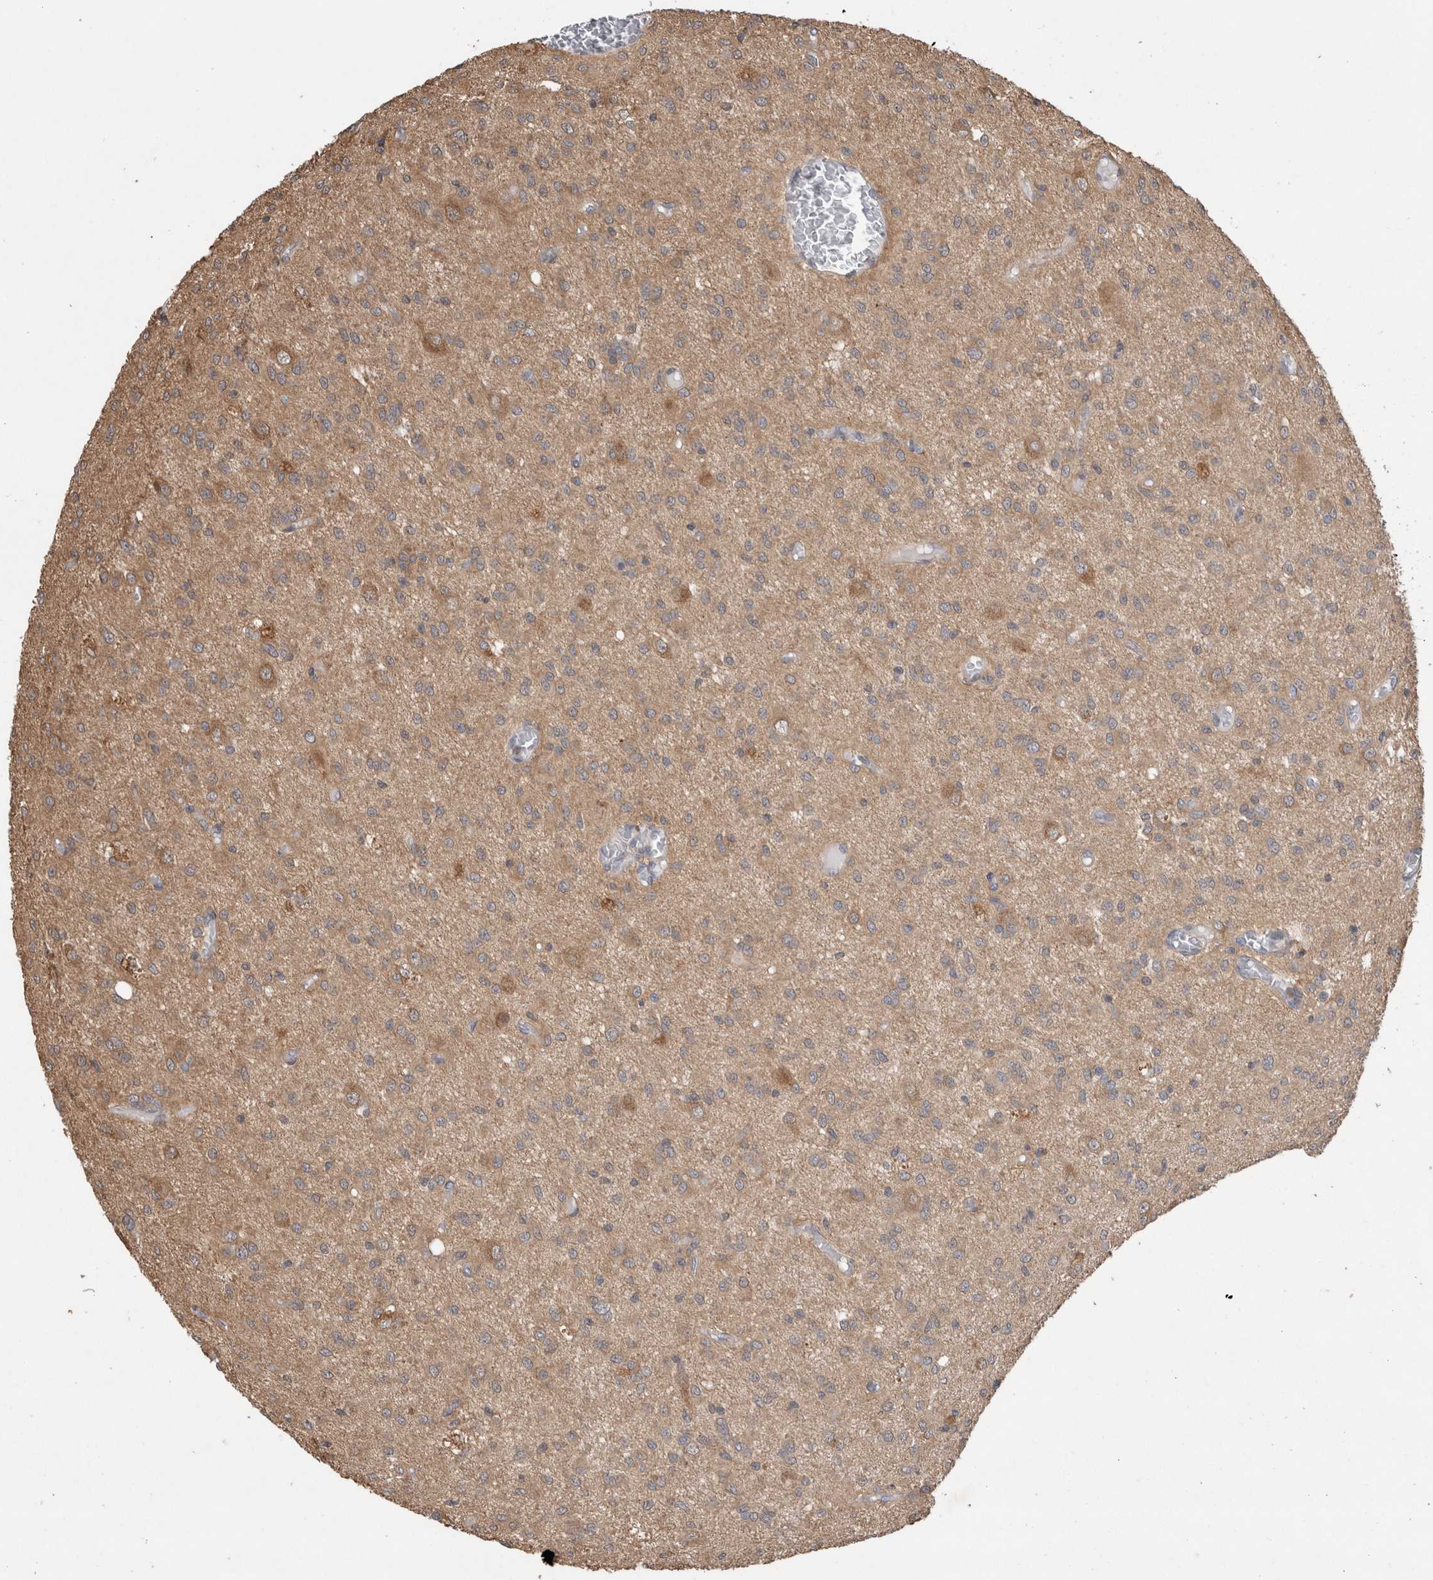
{"staining": {"intensity": "weak", "quantity": "25%-75%", "location": "cytoplasmic/membranous"}, "tissue": "glioma", "cell_type": "Tumor cells", "image_type": "cancer", "snomed": [{"axis": "morphology", "description": "Glioma, malignant, High grade"}, {"axis": "topography", "description": "Brain"}], "caption": "Immunohistochemical staining of glioma reveals weak cytoplasmic/membranous protein positivity in about 25%-75% of tumor cells.", "gene": "TRIM5", "patient": {"sex": "female", "age": 59}}